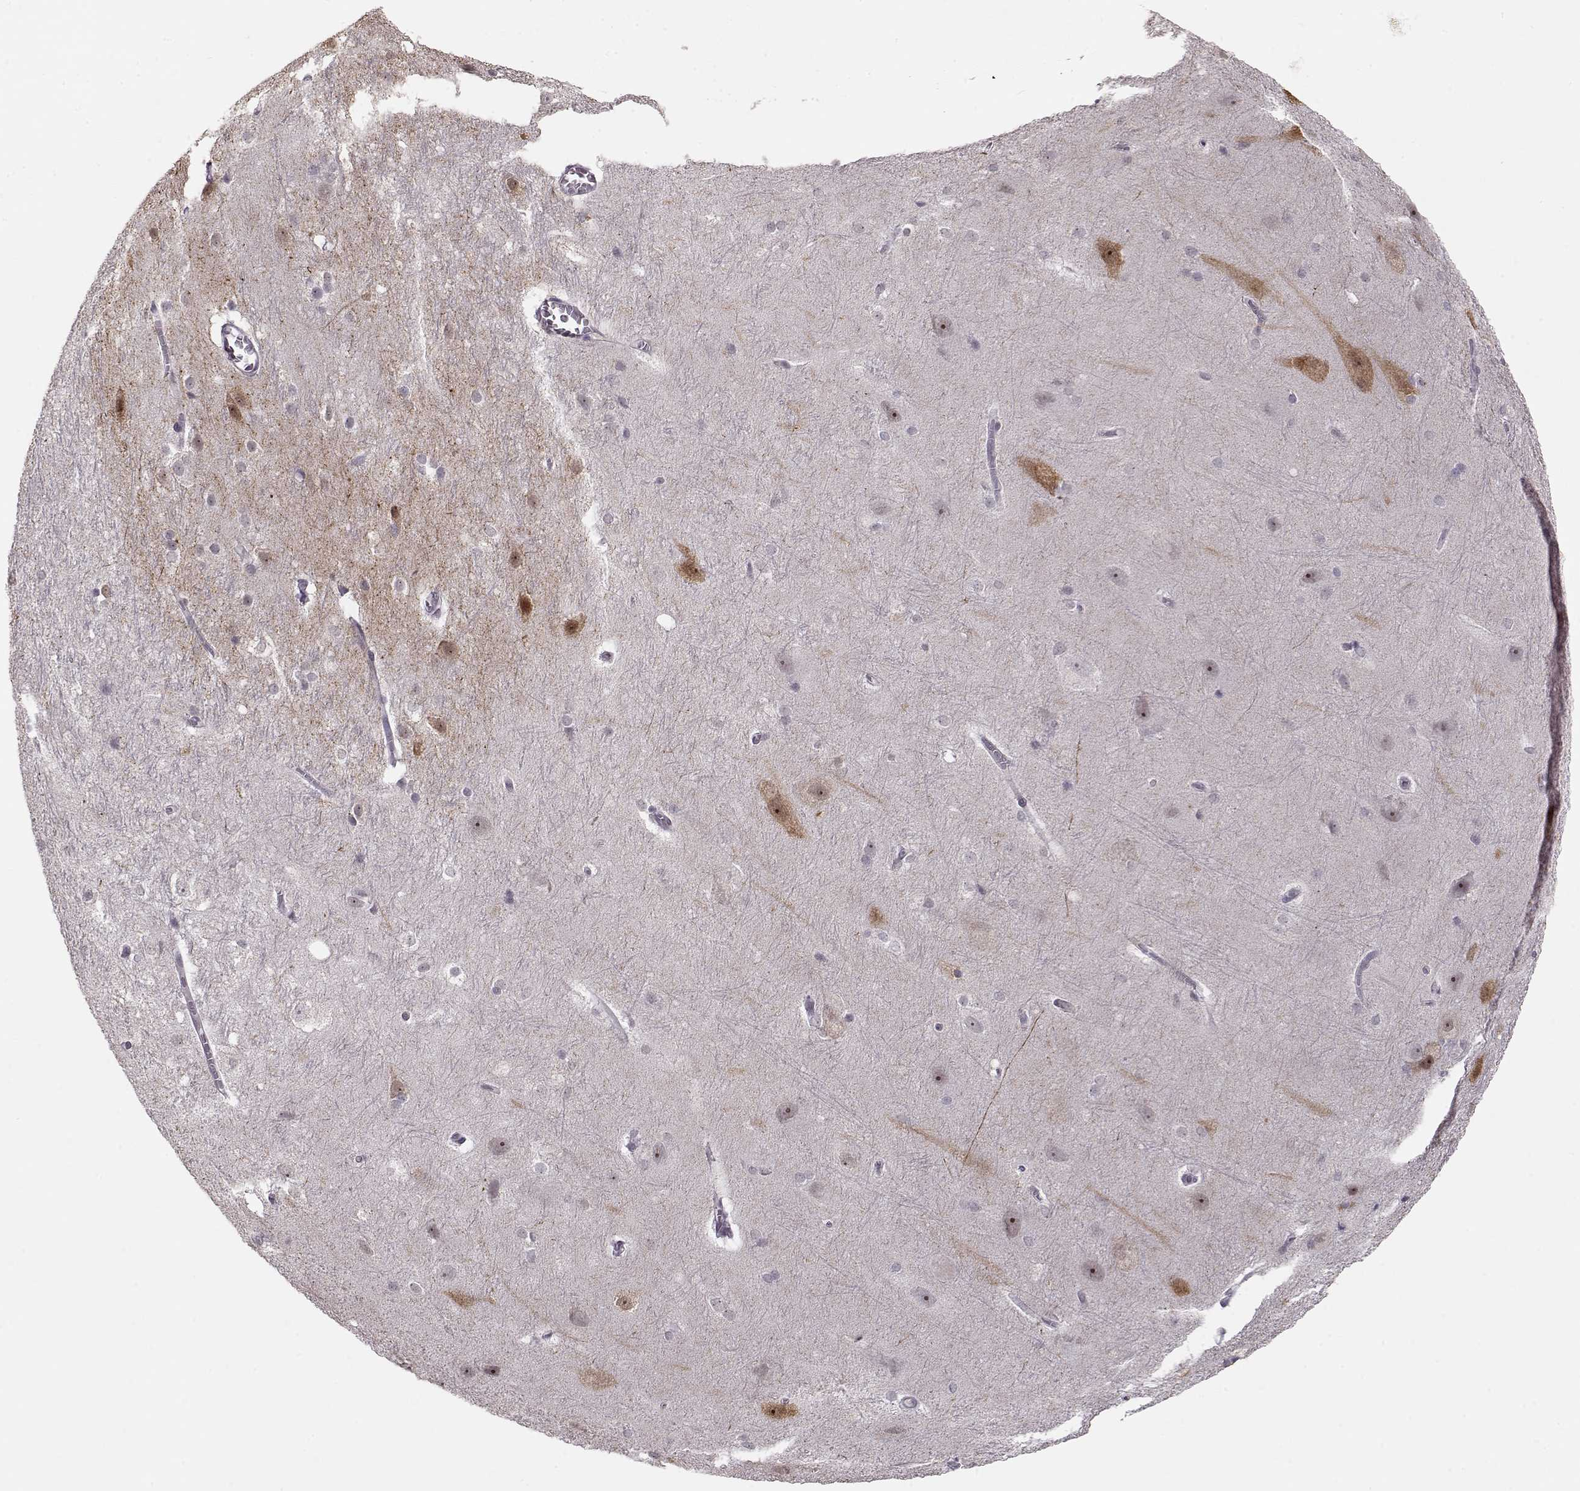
{"staining": {"intensity": "negative", "quantity": "none", "location": "none"}, "tissue": "hippocampus", "cell_type": "Glial cells", "image_type": "normal", "snomed": [{"axis": "morphology", "description": "Normal tissue, NOS"}, {"axis": "topography", "description": "Cerebral cortex"}, {"axis": "topography", "description": "Hippocampus"}], "caption": "Immunohistochemical staining of normal hippocampus shows no significant expression in glial cells.", "gene": "PCP4", "patient": {"sex": "female", "age": 19}}